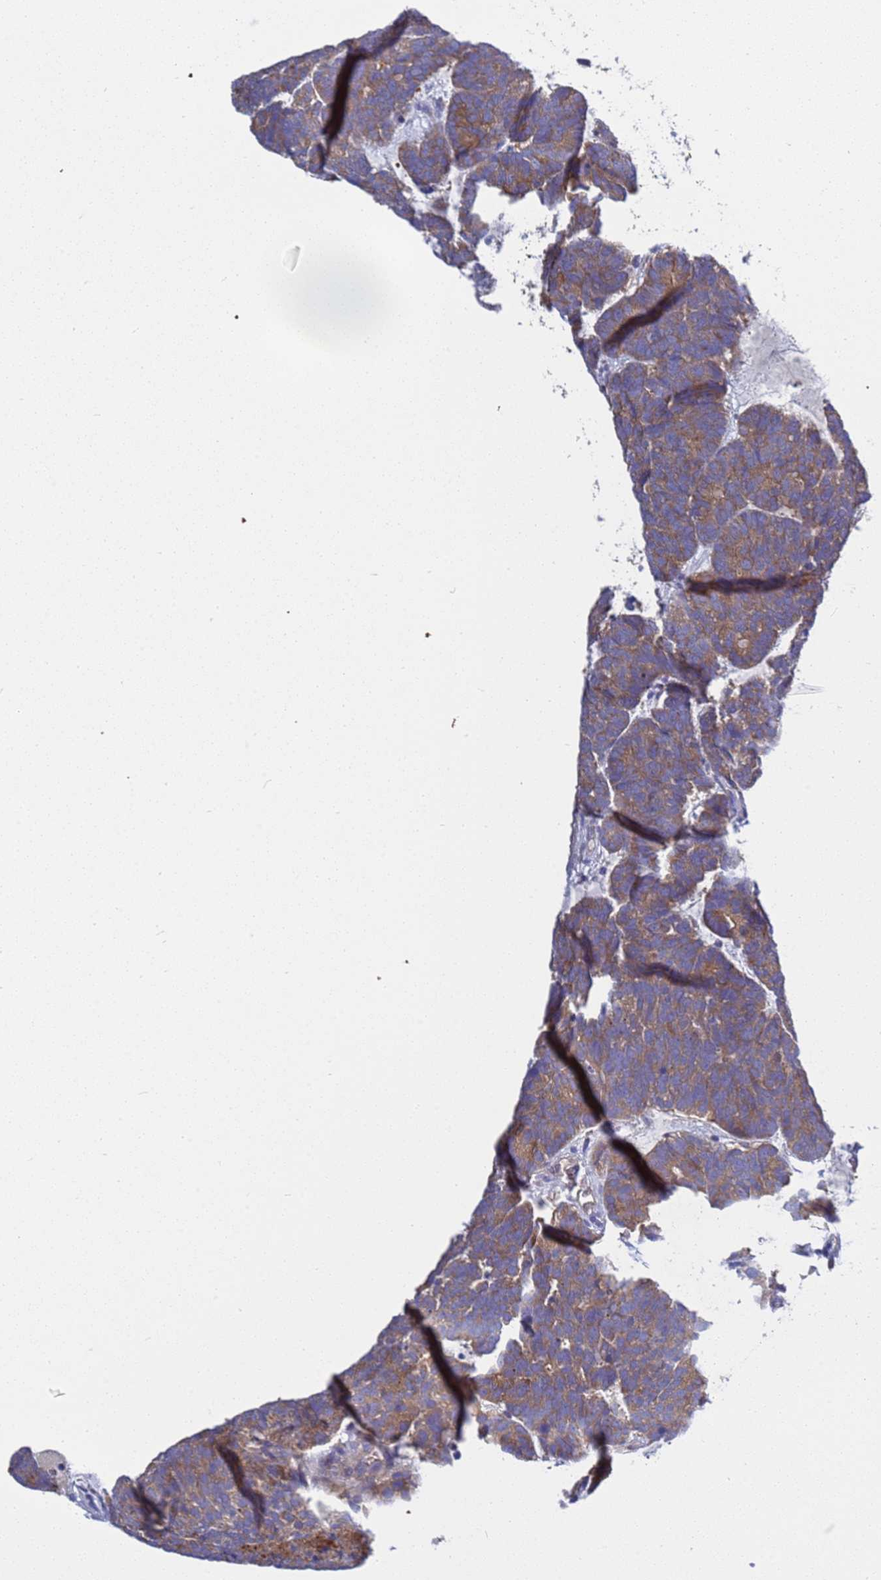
{"staining": {"intensity": "moderate", "quantity": ">75%", "location": "cytoplasmic/membranous"}, "tissue": "head and neck cancer", "cell_type": "Tumor cells", "image_type": "cancer", "snomed": [{"axis": "morphology", "description": "Adenocarcinoma, NOS"}, {"axis": "topography", "description": "Head-Neck"}], "caption": "Human head and neck cancer (adenocarcinoma) stained with a protein marker exhibits moderate staining in tumor cells.", "gene": "RC3H2", "patient": {"sex": "female", "age": 81}}